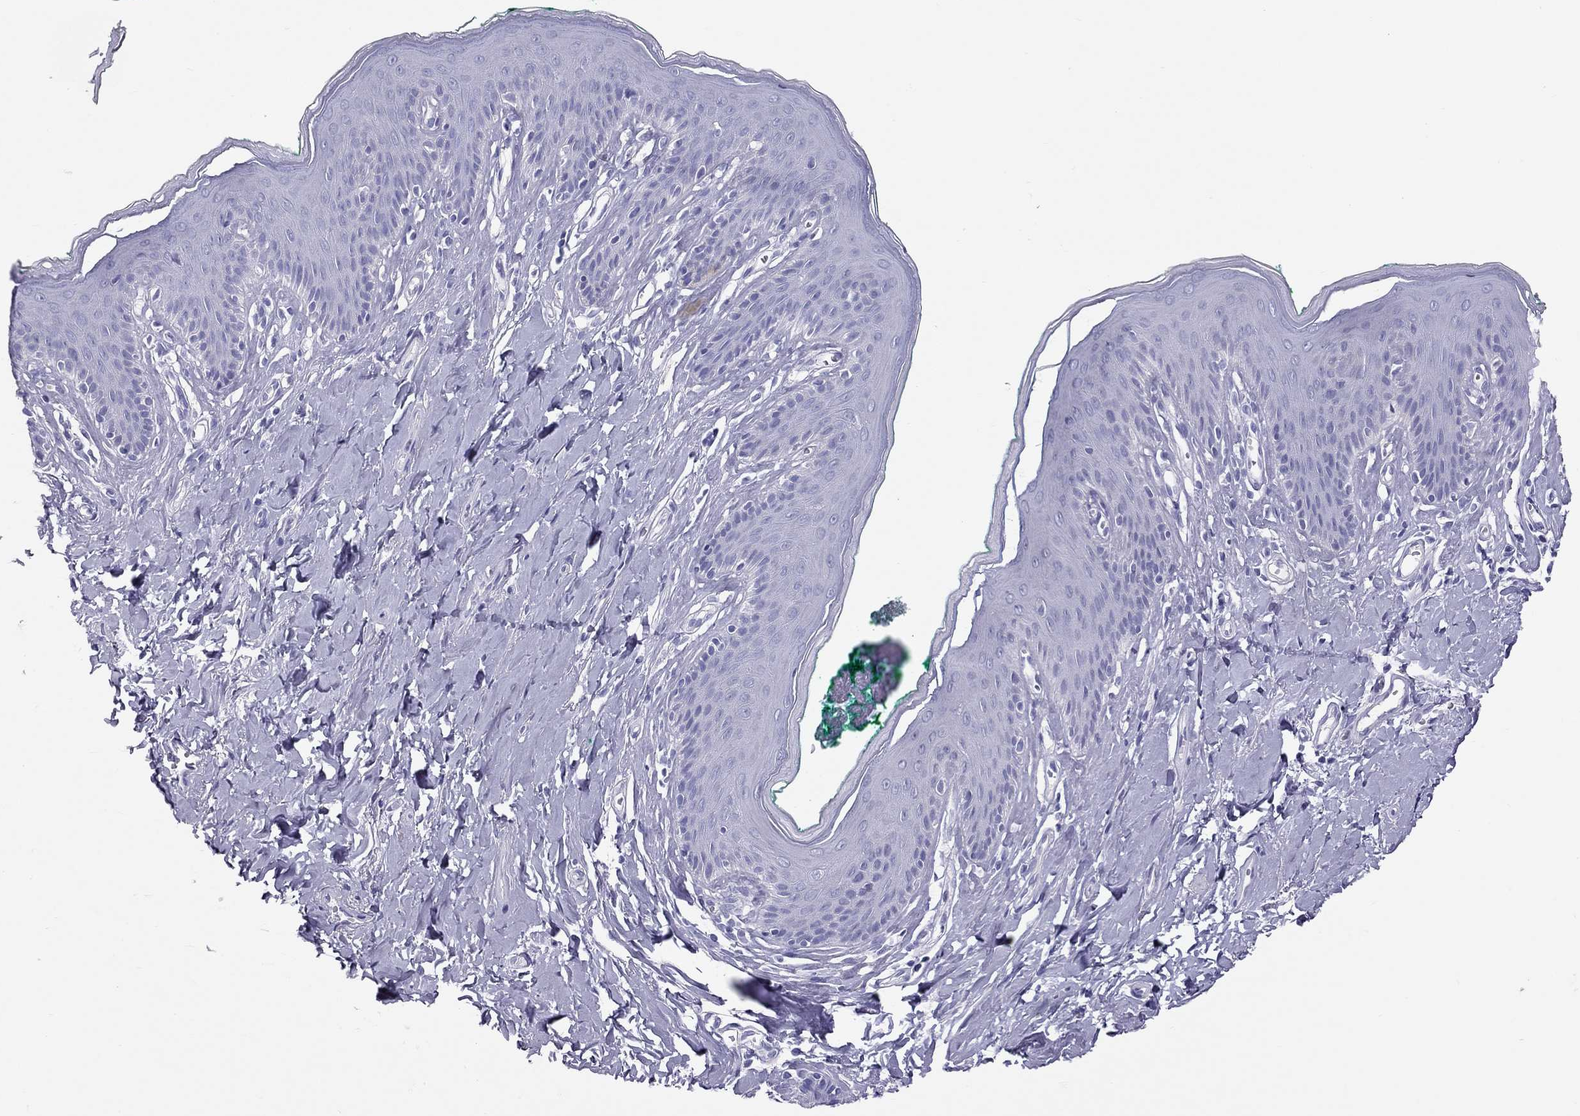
{"staining": {"intensity": "negative", "quantity": "none", "location": "none"}, "tissue": "skin", "cell_type": "Epidermal cells", "image_type": "normal", "snomed": [{"axis": "morphology", "description": "Normal tissue, NOS"}, {"axis": "topography", "description": "Vulva"}], "caption": "A histopathology image of human skin is negative for staining in epidermal cells. (DAB immunohistochemistry, high magnification).", "gene": "PSMB11", "patient": {"sex": "female", "age": 66}}